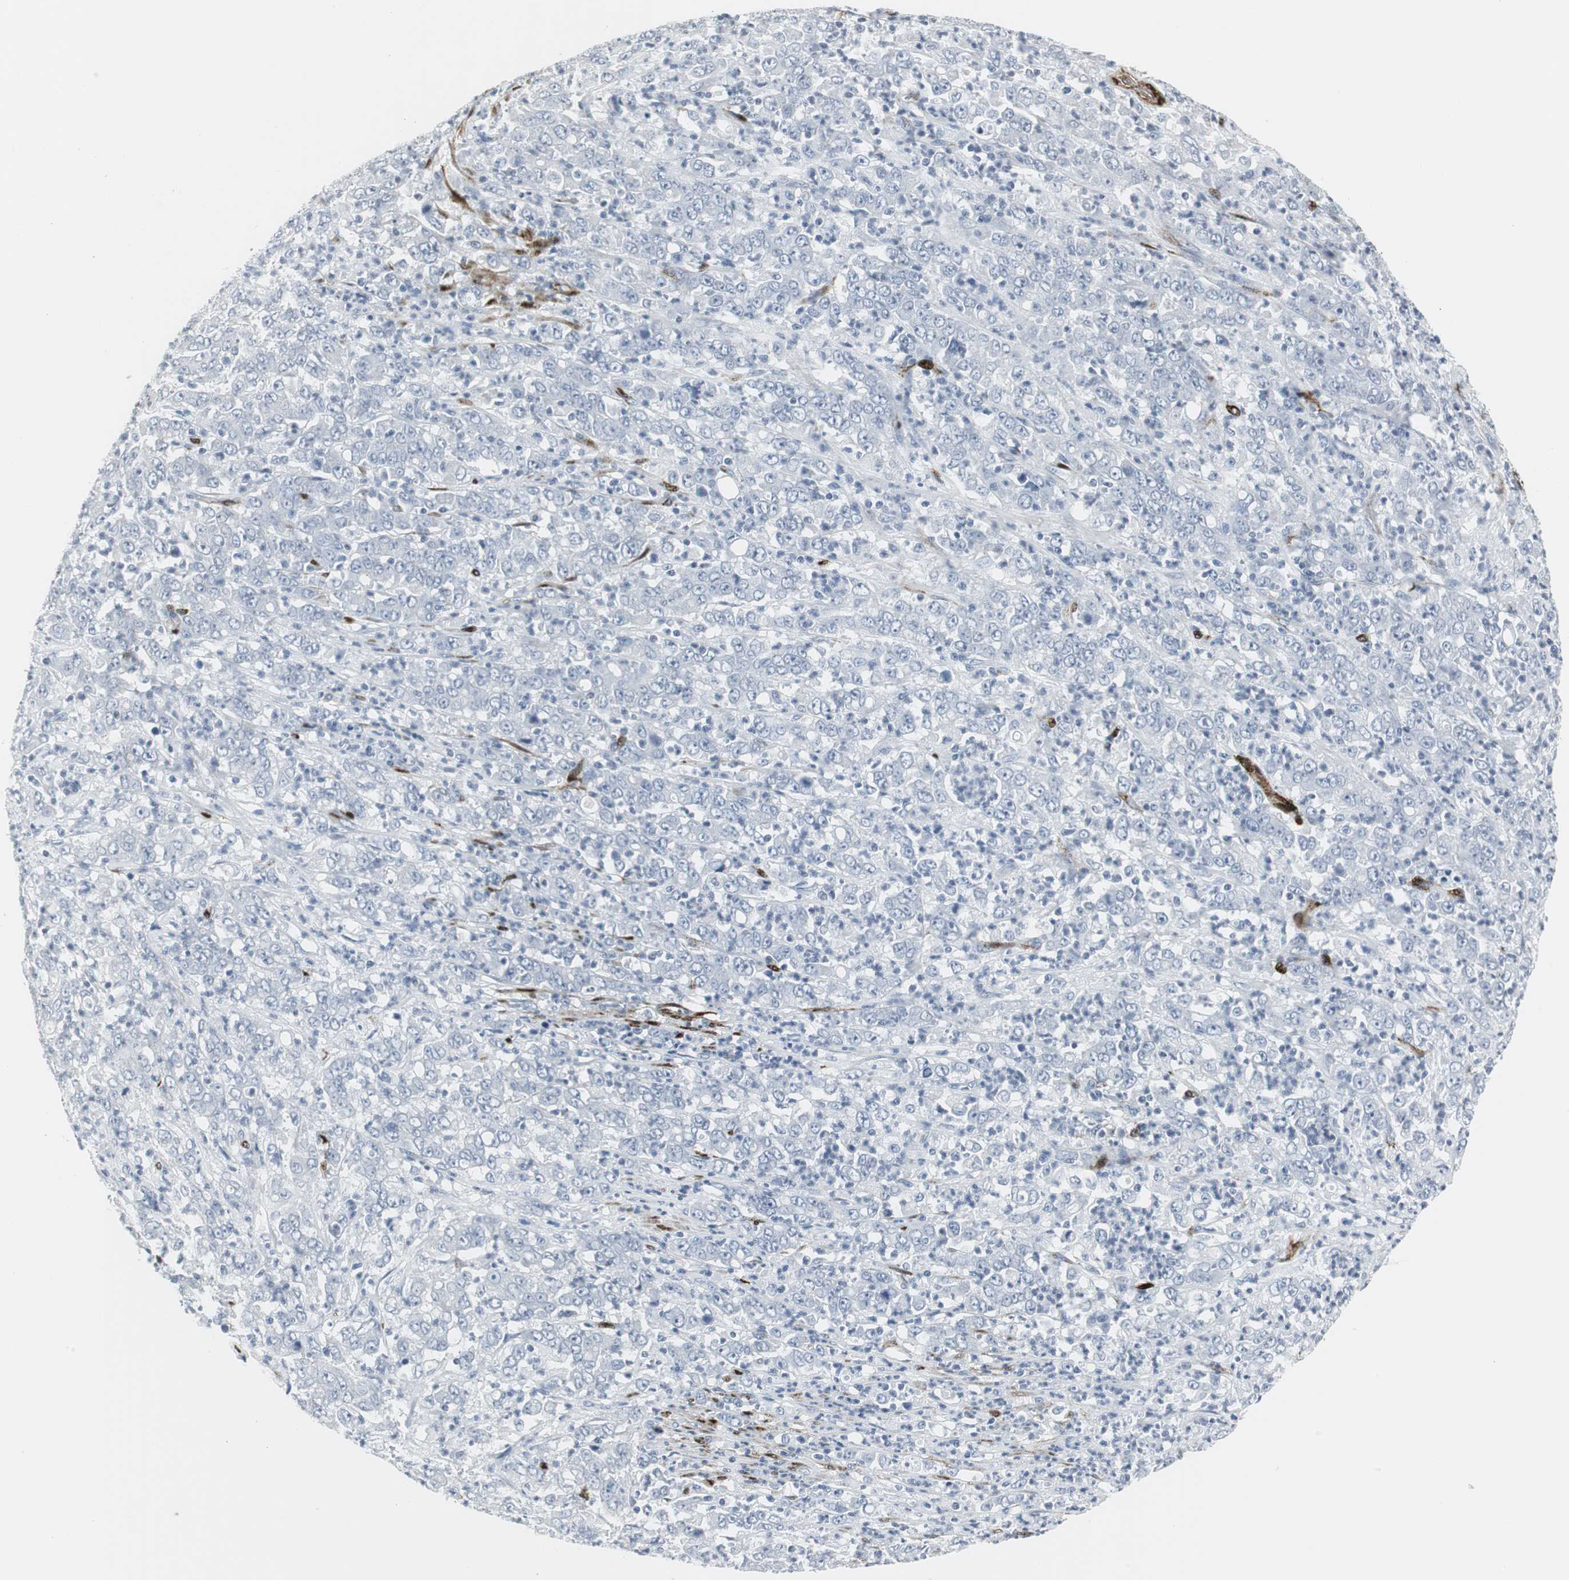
{"staining": {"intensity": "negative", "quantity": "none", "location": "none"}, "tissue": "stomach cancer", "cell_type": "Tumor cells", "image_type": "cancer", "snomed": [{"axis": "morphology", "description": "Adenocarcinoma, NOS"}, {"axis": "topography", "description": "Stomach, lower"}], "caption": "This is an immunohistochemistry histopathology image of adenocarcinoma (stomach). There is no positivity in tumor cells.", "gene": "PPP1R14A", "patient": {"sex": "female", "age": 71}}